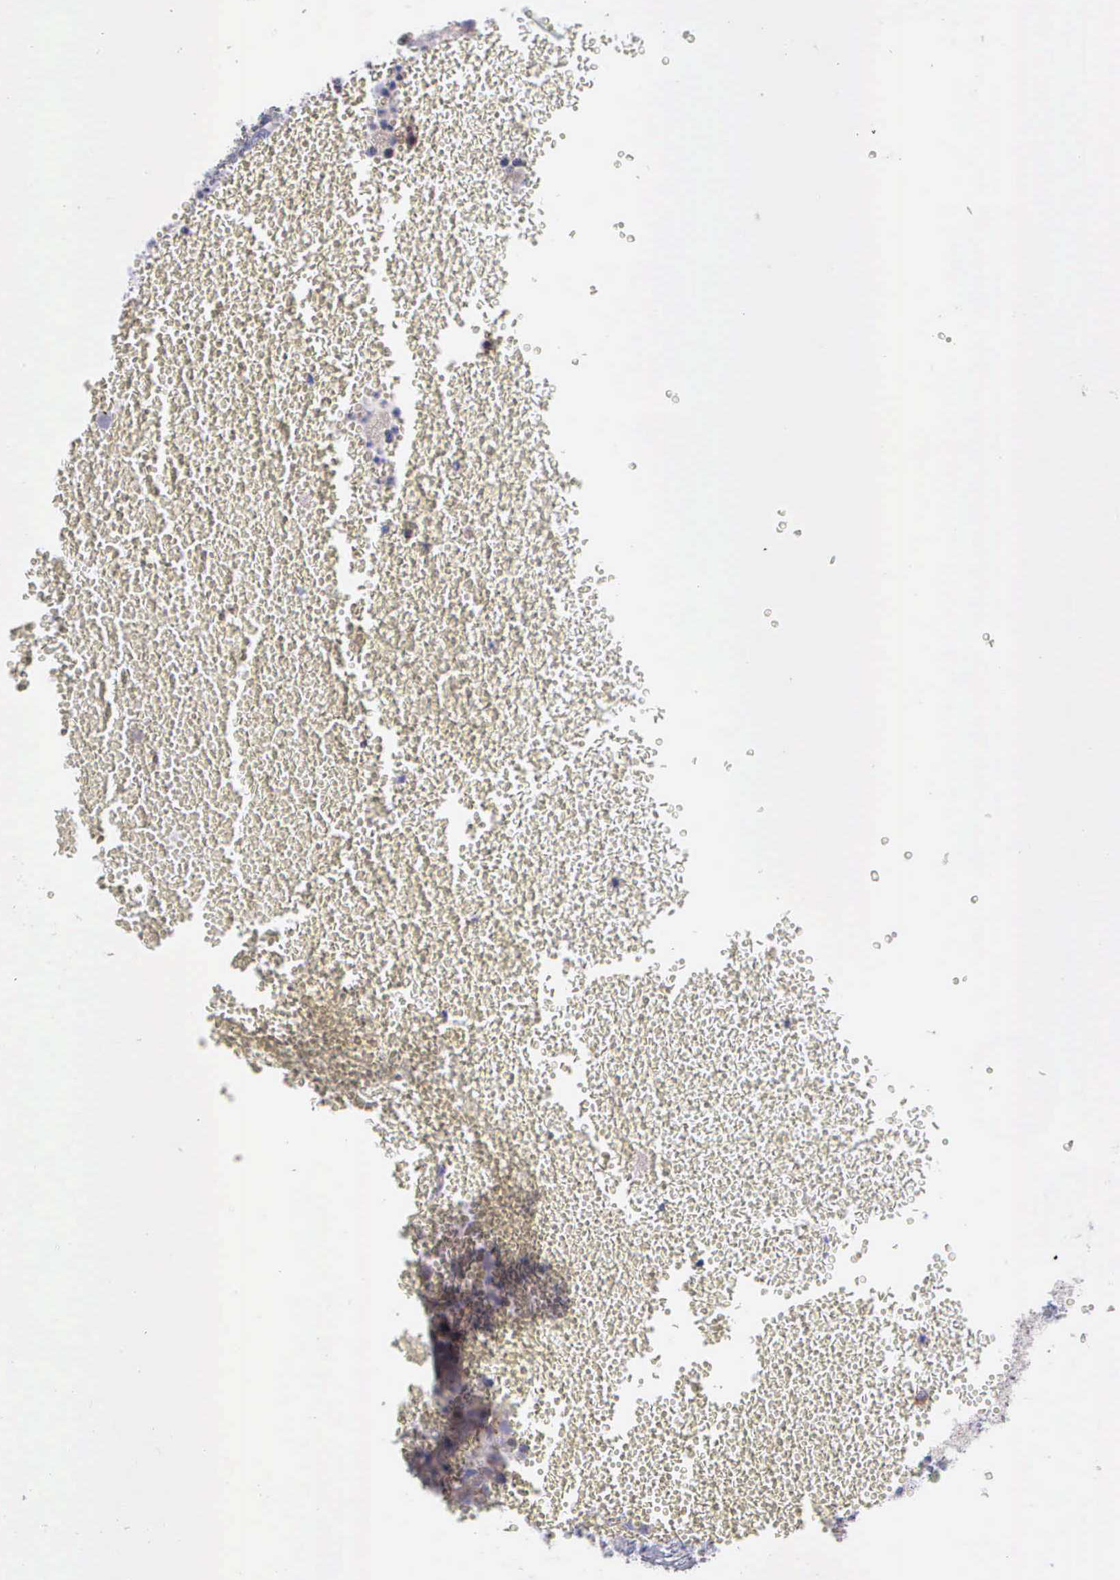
{"staining": {"intensity": "weak", "quantity": "<25%", "location": "cytoplasmic/membranous,nuclear"}, "tissue": "testis cancer", "cell_type": "Tumor cells", "image_type": "cancer", "snomed": [{"axis": "morphology", "description": "Seminoma, NOS"}, {"axis": "topography", "description": "Testis"}], "caption": "Immunohistochemical staining of human testis cancer demonstrates no significant expression in tumor cells.", "gene": "MICAL3", "patient": {"sex": "male", "age": 71}}